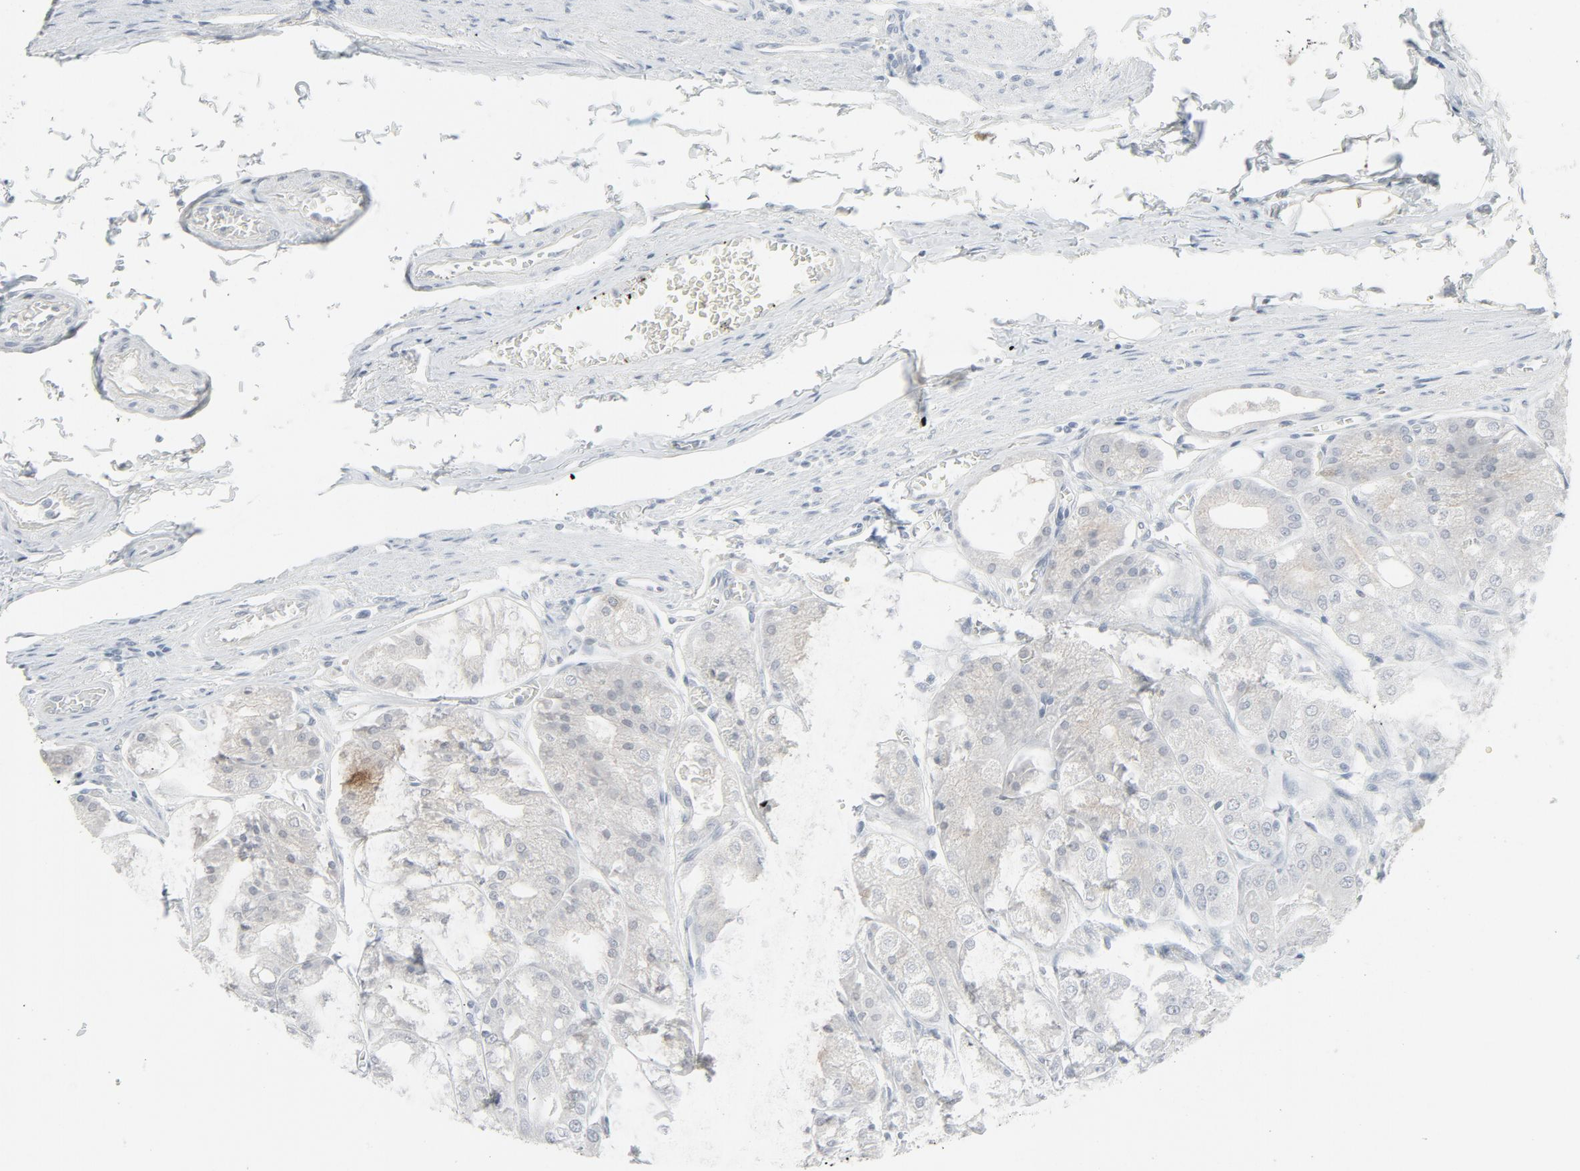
{"staining": {"intensity": "weak", "quantity": "<25%", "location": "cytoplasmic/membranous"}, "tissue": "stomach", "cell_type": "Glandular cells", "image_type": "normal", "snomed": [{"axis": "morphology", "description": "Normal tissue, NOS"}, {"axis": "topography", "description": "Stomach, lower"}], "caption": "The immunohistochemistry photomicrograph has no significant expression in glandular cells of stomach. The staining was performed using DAB (3,3'-diaminobenzidine) to visualize the protein expression in brown, while the nuclei were stained in blue with hematoxylin (Magnification: 20x).", "gene": "FGFR3", "patient": {"sex": "male", "age": 71}}